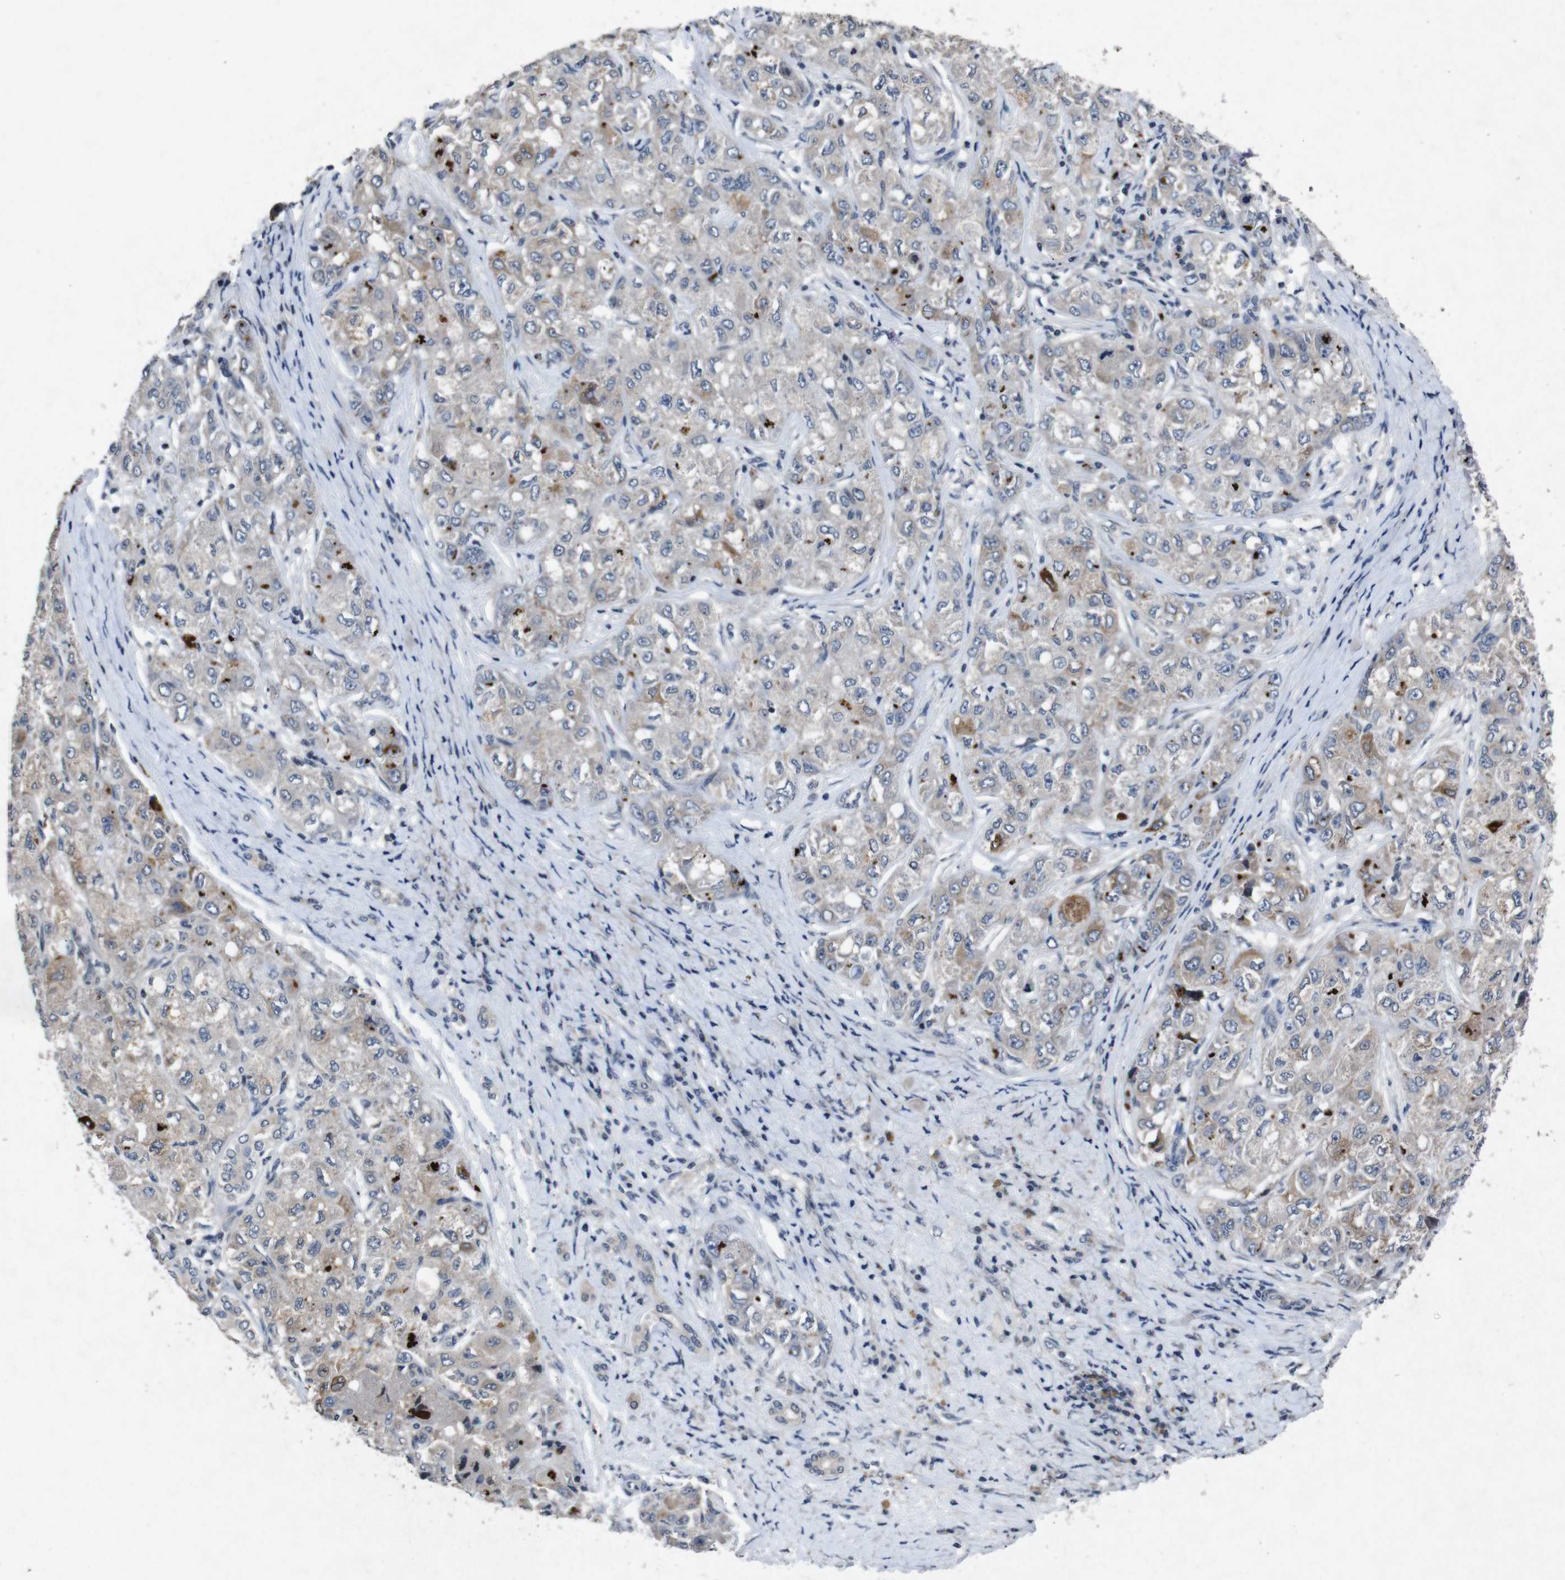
{"staining": {"intensity": "negative", "quantity": "none", "location": "none"}, "tissue": "liver cancer", "cell_type": "Tumor cells", "image_type": "cancer", "snomed": [{"axis": "morphology", "description": "Carcinoma, Hepatocellular, NOS"}, {"axis": "topography", "description": "Liver"}], "caption": "A photomicrograph of liver cancer (hepatocellular carcinoma) stained for a protein demonstrates no brown staining in tumor cells.", "gene": "AKT3", "patient": {"sex": "male", "age": 80}}